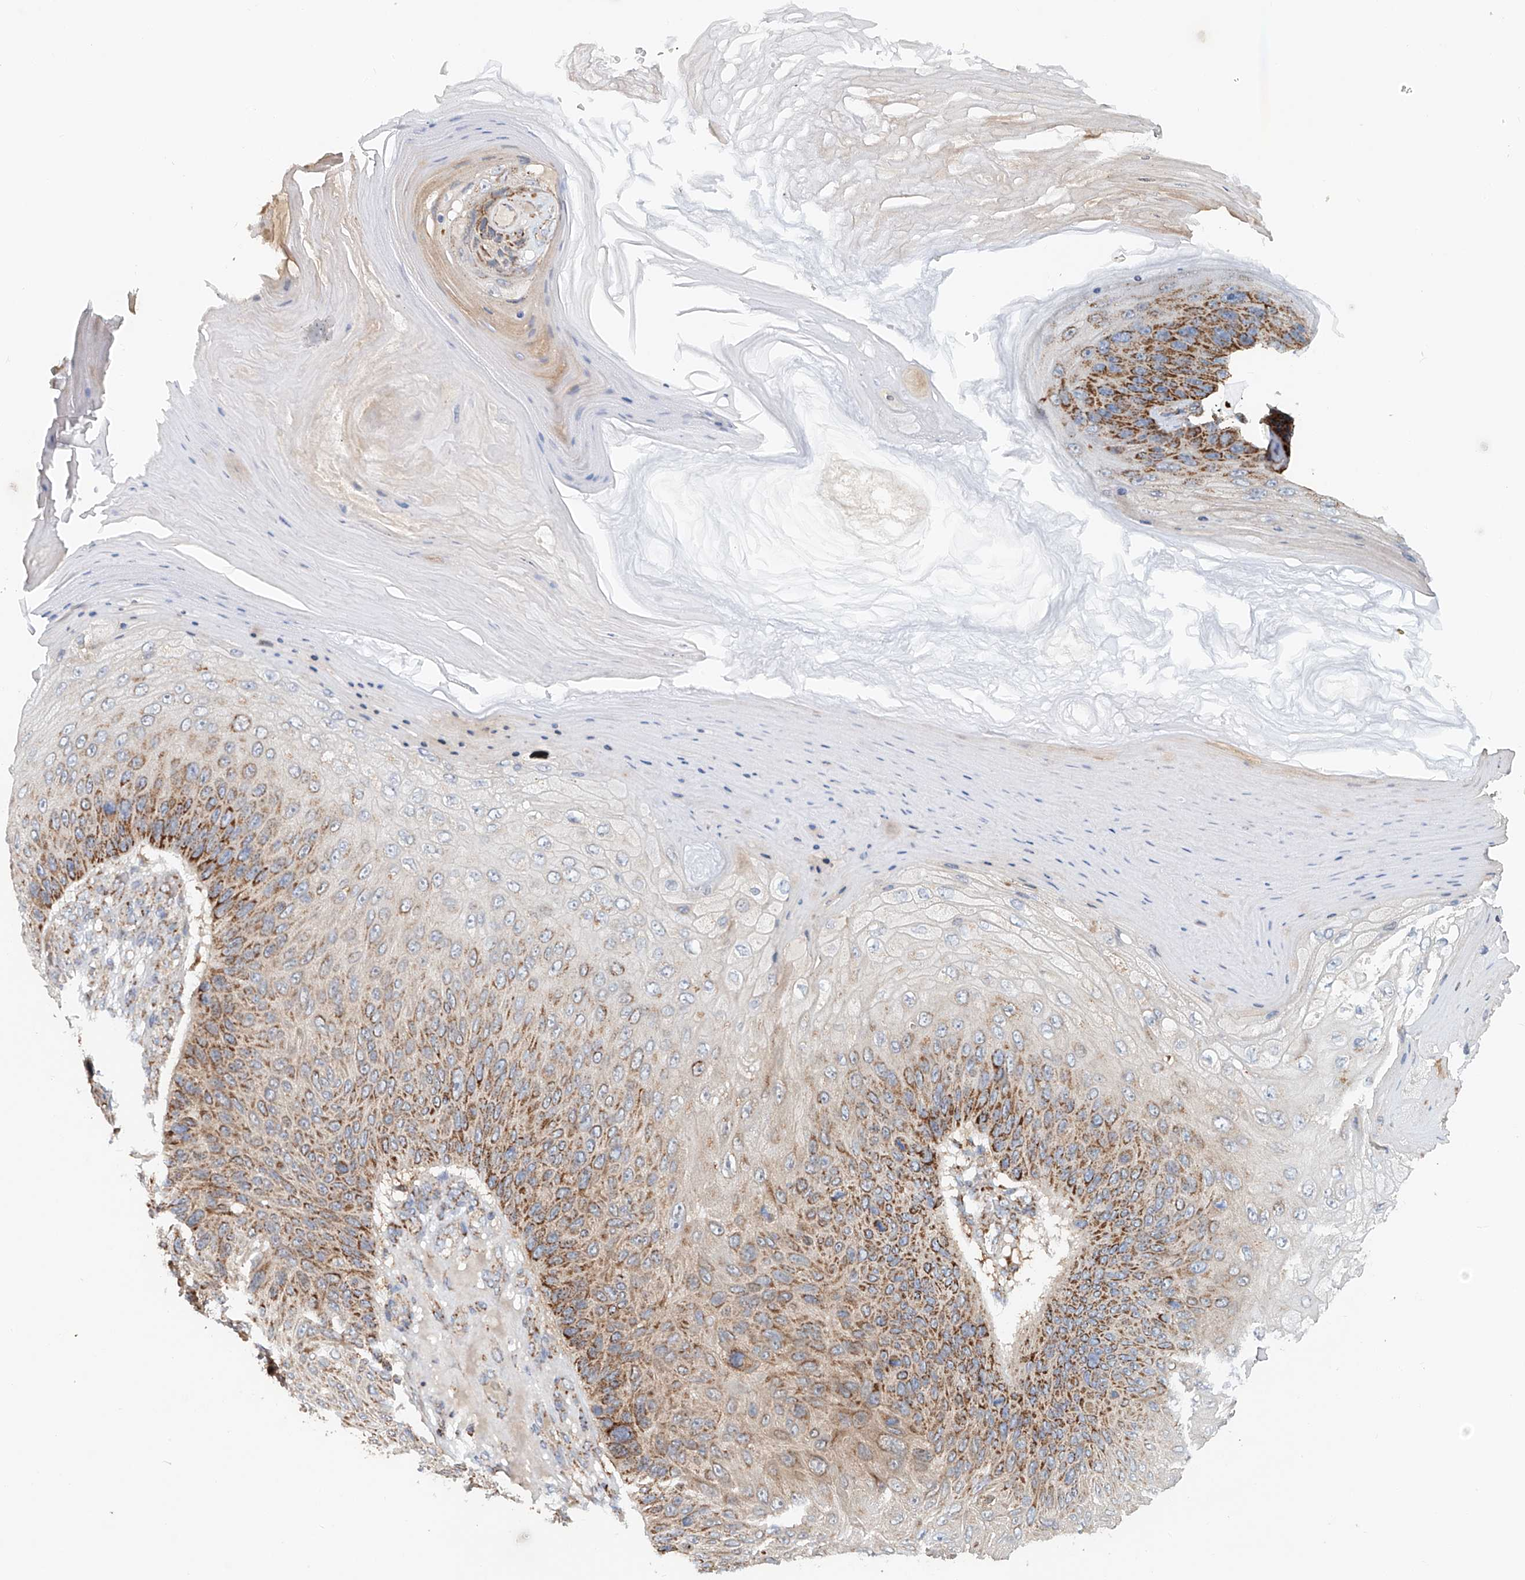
{"staining": {"intensity": "moderate", "quantity": ">75%", "location": "cytoplasmic/membranous"}, "tissue": "skin cancer", "cell_type": "Tumor cells", "image_type": "cancer", "snomed": [{"axis": "morphology", "description": "Squamous cell carcinoma, NOS"}, {"axis": "topography", "description": "Skin"}], "caption": "About >75% of tumor cells in squamous cell carcinoma (skin) show moderate cytoplasmic/membranous protein positivity as visualized by brown immunohistochemical staining.", "gene": "CARD10", "patient": {"sex": "female", "age": 88}}